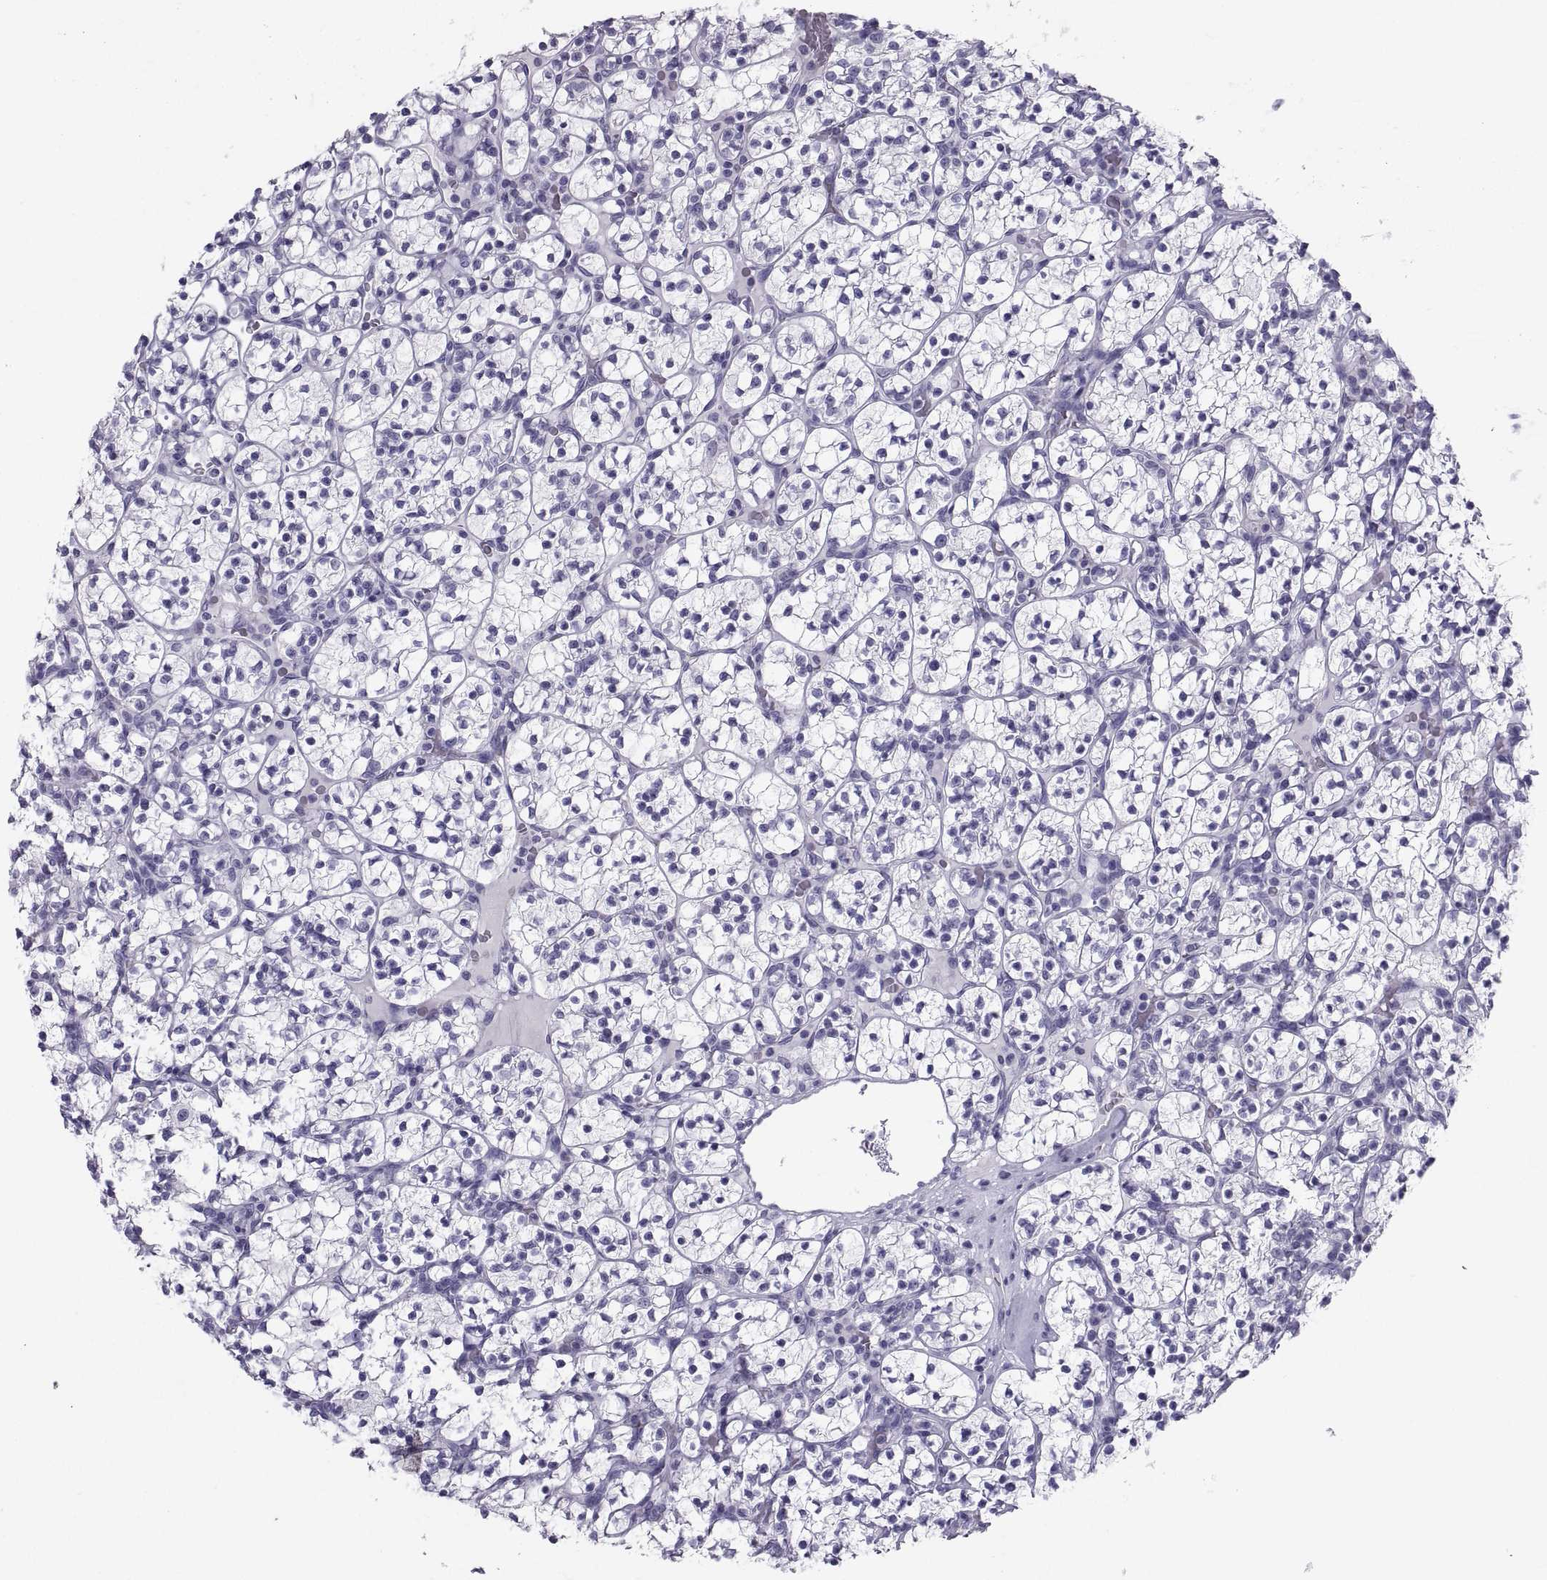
{"staining": {"intensity": "negative", "quantity": "none", "location": "none"}, "tissue": "renal cancer", "cell_type": "Tumor cells", "image_type": "cancer", "snomed": [{"axis": "morphology", "description": "Adenocarcinoma, NOS"}, {"axis": "topography", "description": "Kidney"}], "caption": "This is an immunohistochemistry (IHC) image of human renal cancer (adenocarcinoma). There is no staining in tumor cells.", "gene": "PCSK1N", "patient": {"sex": "female", "age": 89}}